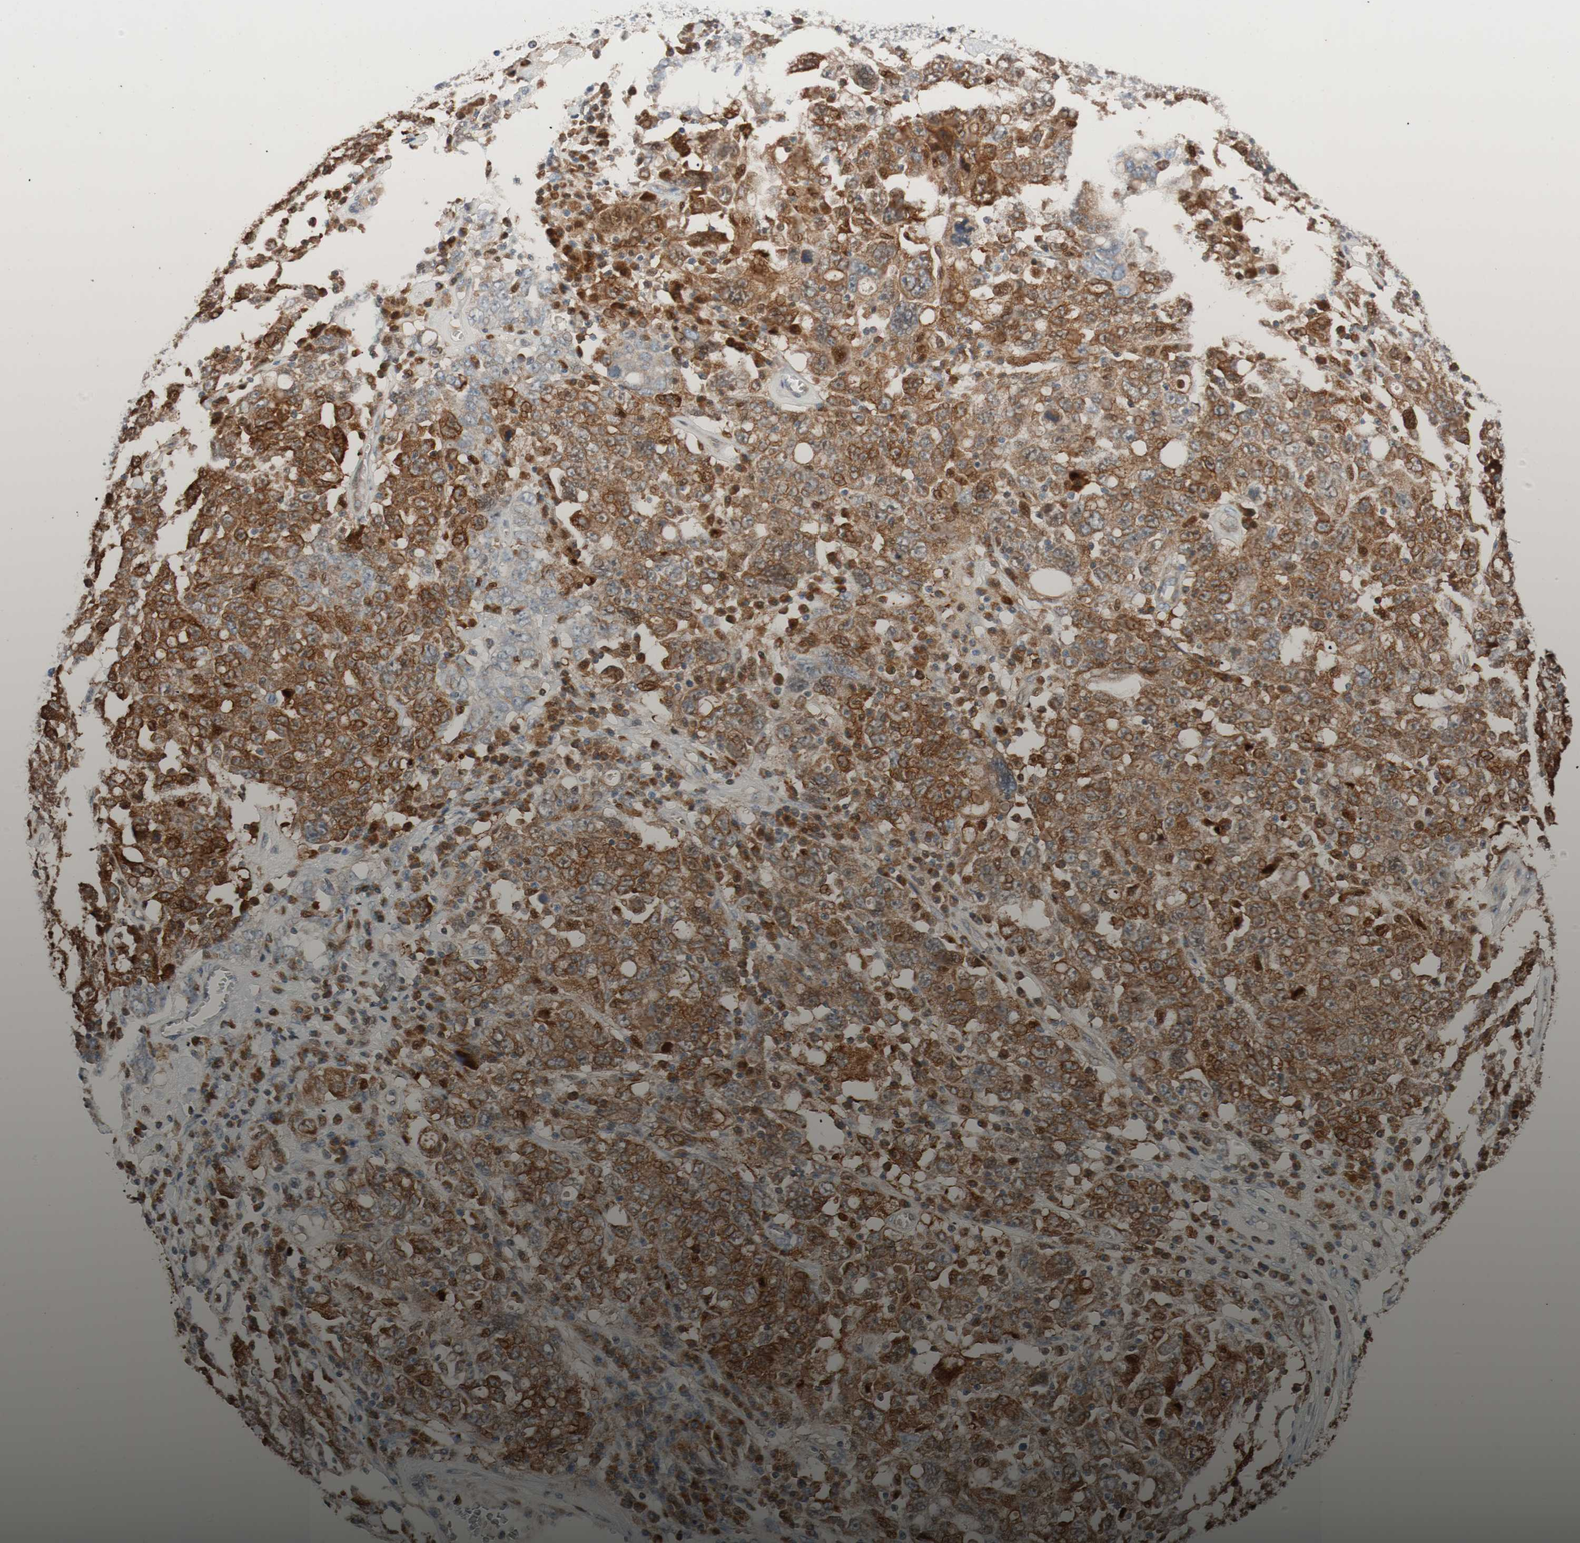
{"staining": {"intensity": "strong", "quantity": ">75%", "location": "cytoplasmic/membranous"}, "tissue": "ovarian cancer", "cell_type": "Tumor cells", "image_type": "cancer", "snomed": [{"axis": "morphology", "description": "Carcinoma, endometroid"}, {"axis": "topography", "description": "Ovary"}], "caption": "A high amount of strong cytoplasmic/membranous staining is seen in approximately >75% of tumor cells in endometroid carcinoma (ovarian) tissue.", "gene": "FAAH", "patient": {"sex": "female", "age": 62}}